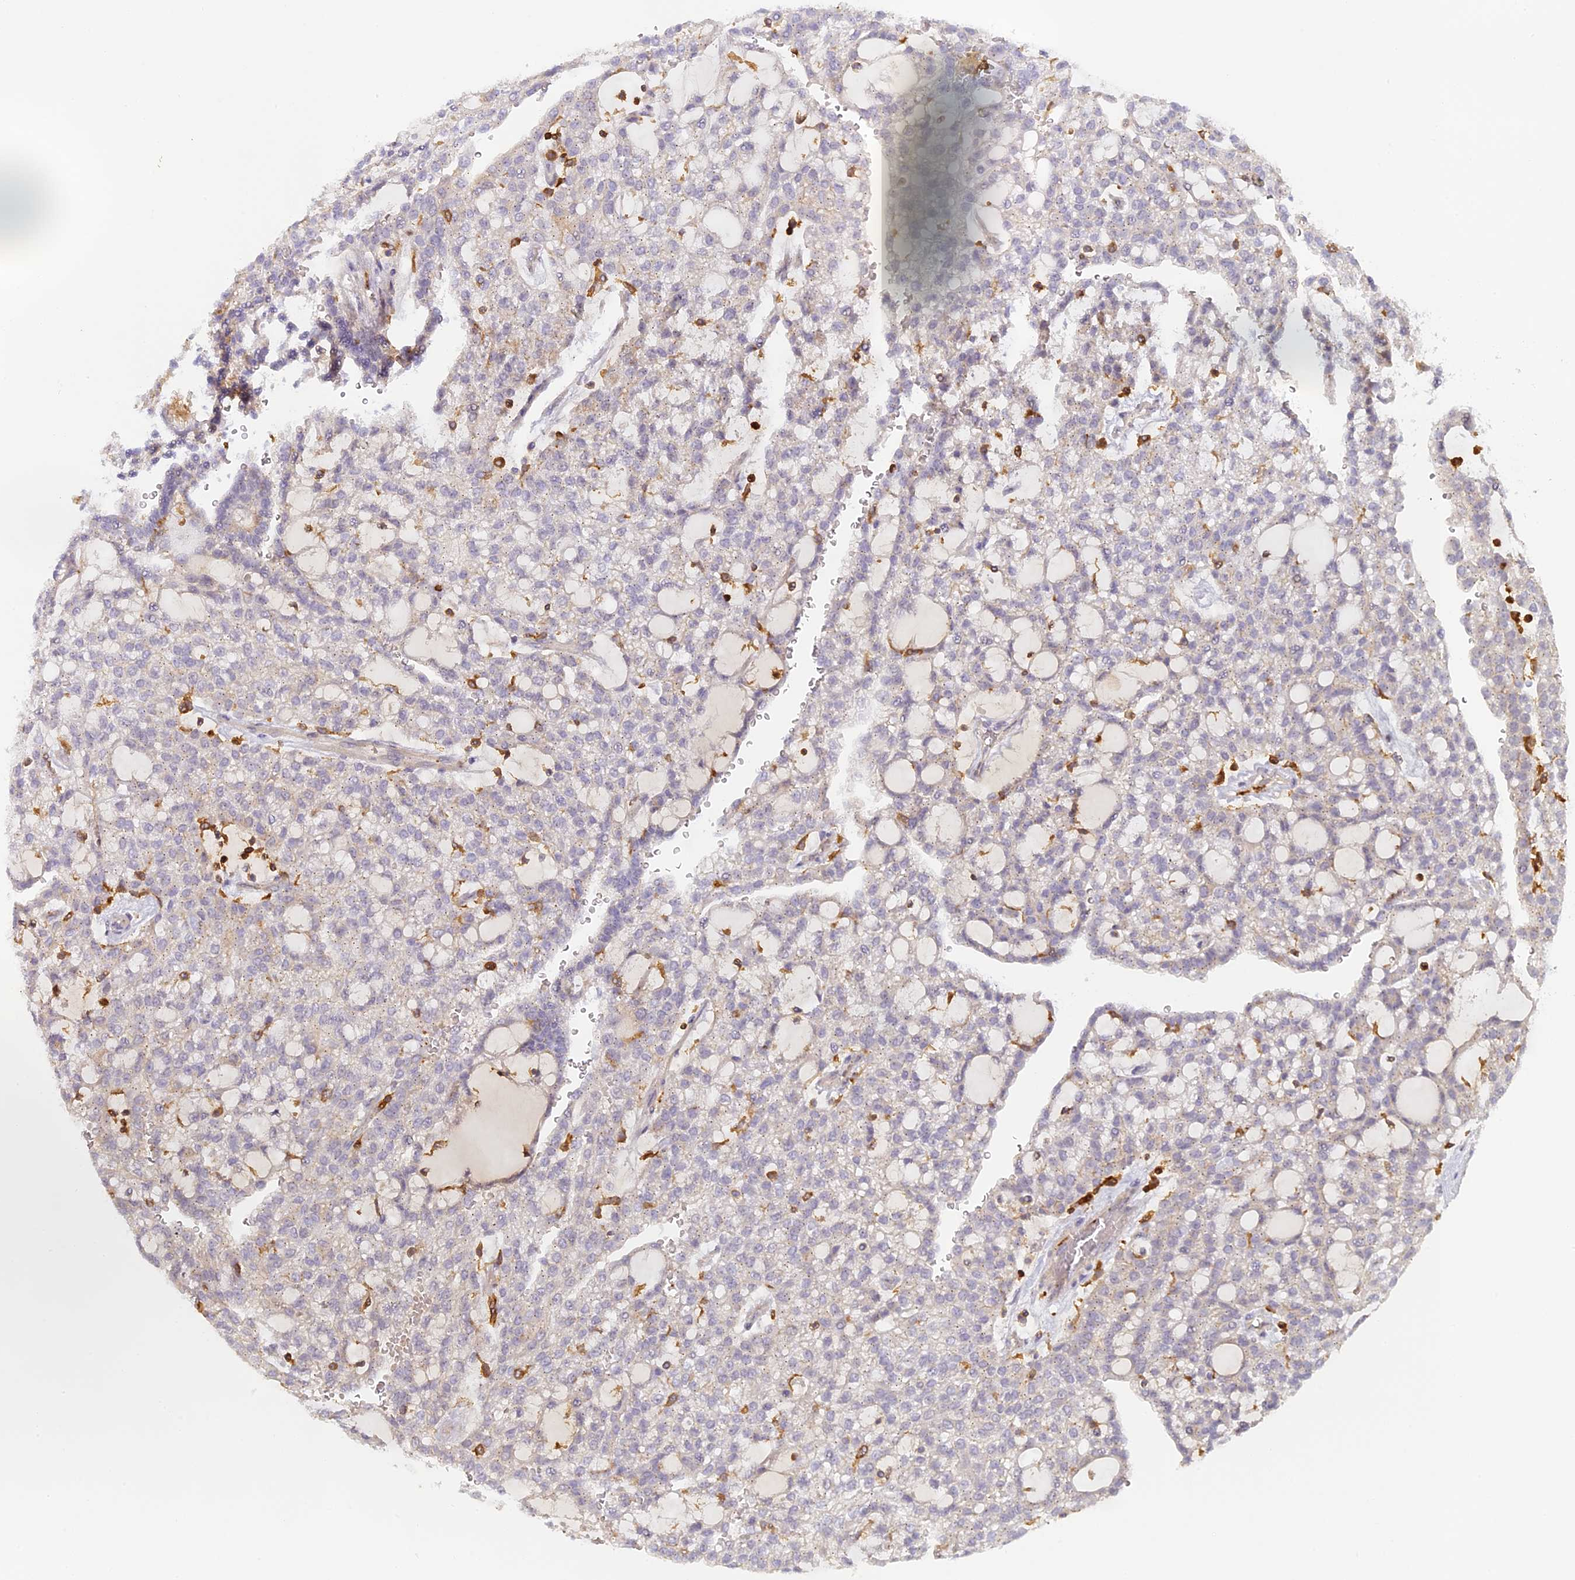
{"staining": {"intensity": "negative", "quantity": "none", "location": "none"}, "tissue": "renal cancer", "cell_type": "Tumor cells", "image_type": "cancer", "snomed": [{"axis": "morphology", "description": "Adenocarcinoma, NOS"}, {"axis": "topography", "description": "Kidney"}], "caption": "High magnification brightfield microscopy of renal cancer stained with DAB (3,3'-diaminobenzidine) (brown) and counterstained with hematoxylin (blue): tumor cells show no significant positivity.", "gene": "FYB1", "patient": {"sex": "male", "age": 63}}